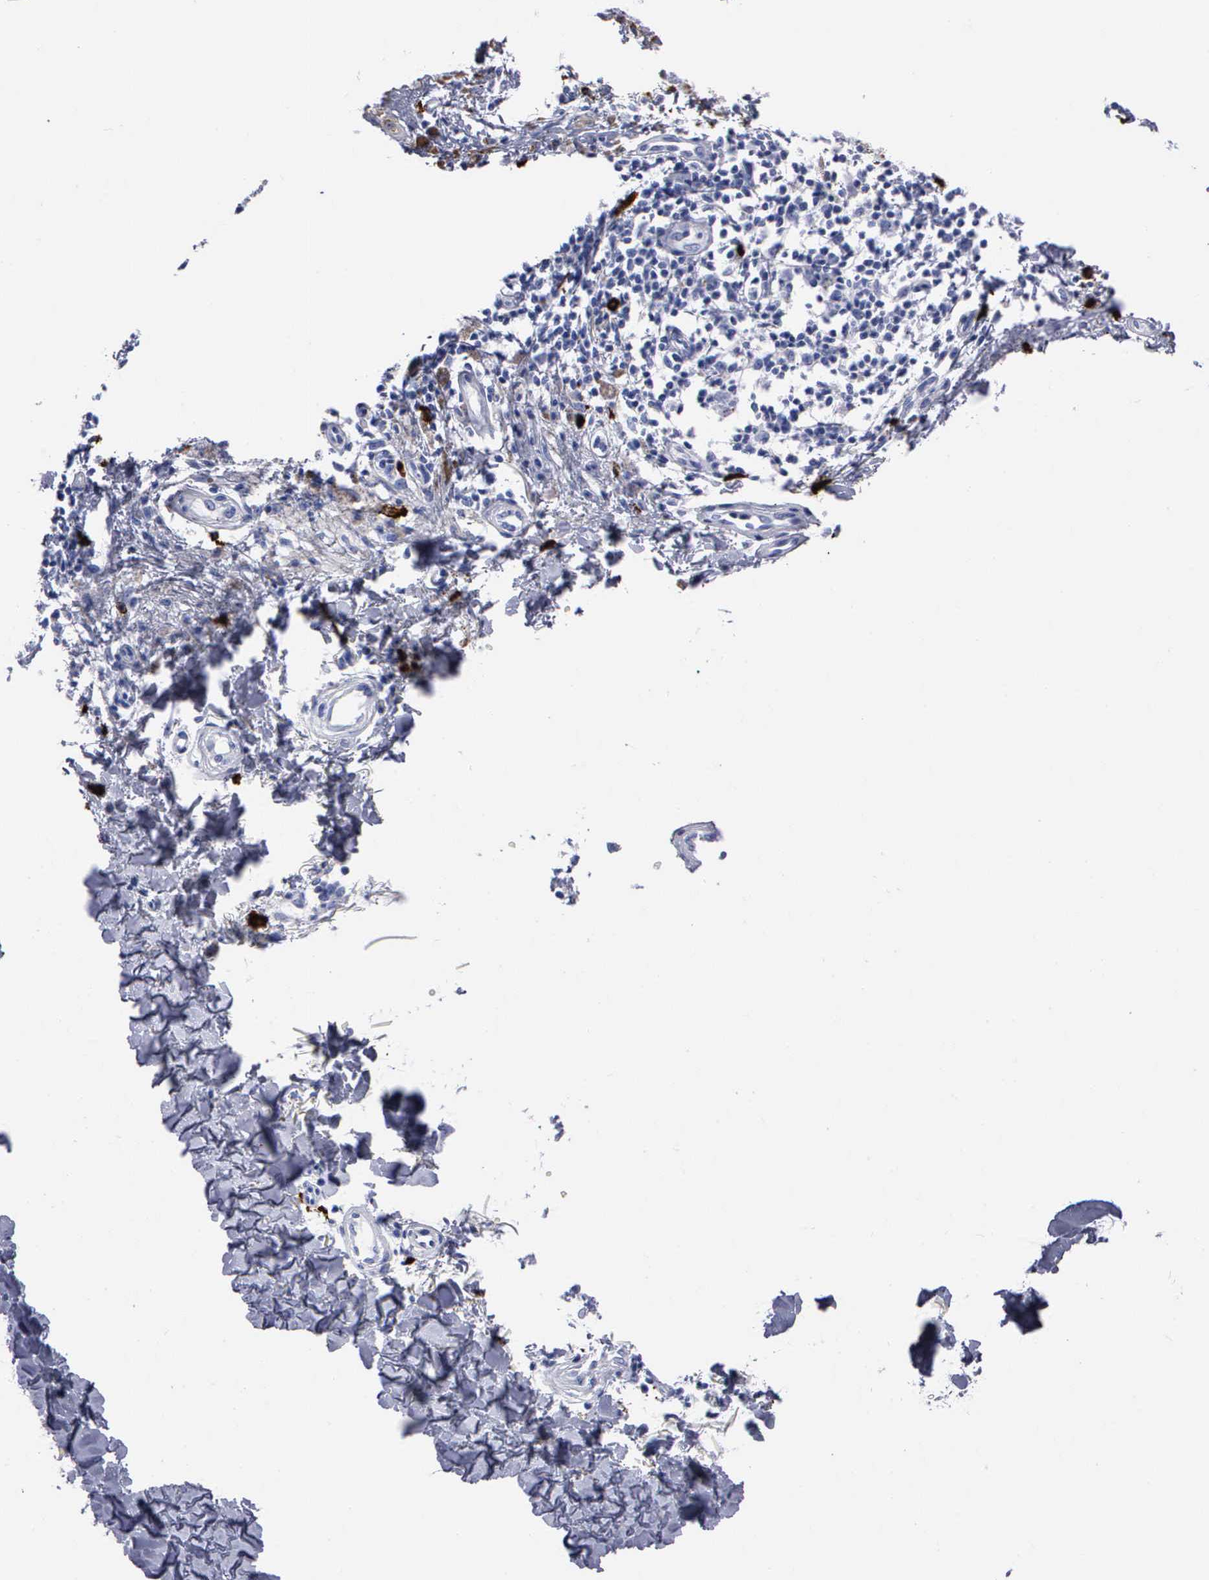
{"staining": {"intensity": "weak", "quantity": "<25%", "location": "cytoplasmic/membranous"}, "tissue": "melanoma", "cell_type": "Tumor cells", "image_type": "cancer", "snomed": [{"axis": "morphology", "description": "Malignant melanoma, NOS"}, {"axis": "topography", "description": "Skin"}], "caption": "Immunohistochemistry photomicrograph of human melanoma stained for a protein (brown), which displays no positivity in tumor cells. (DAB IHC visualized using brightfield microscopy, high magnification).", "gene": "CTSG", "patient": {"sex": "female", "age": 52}}